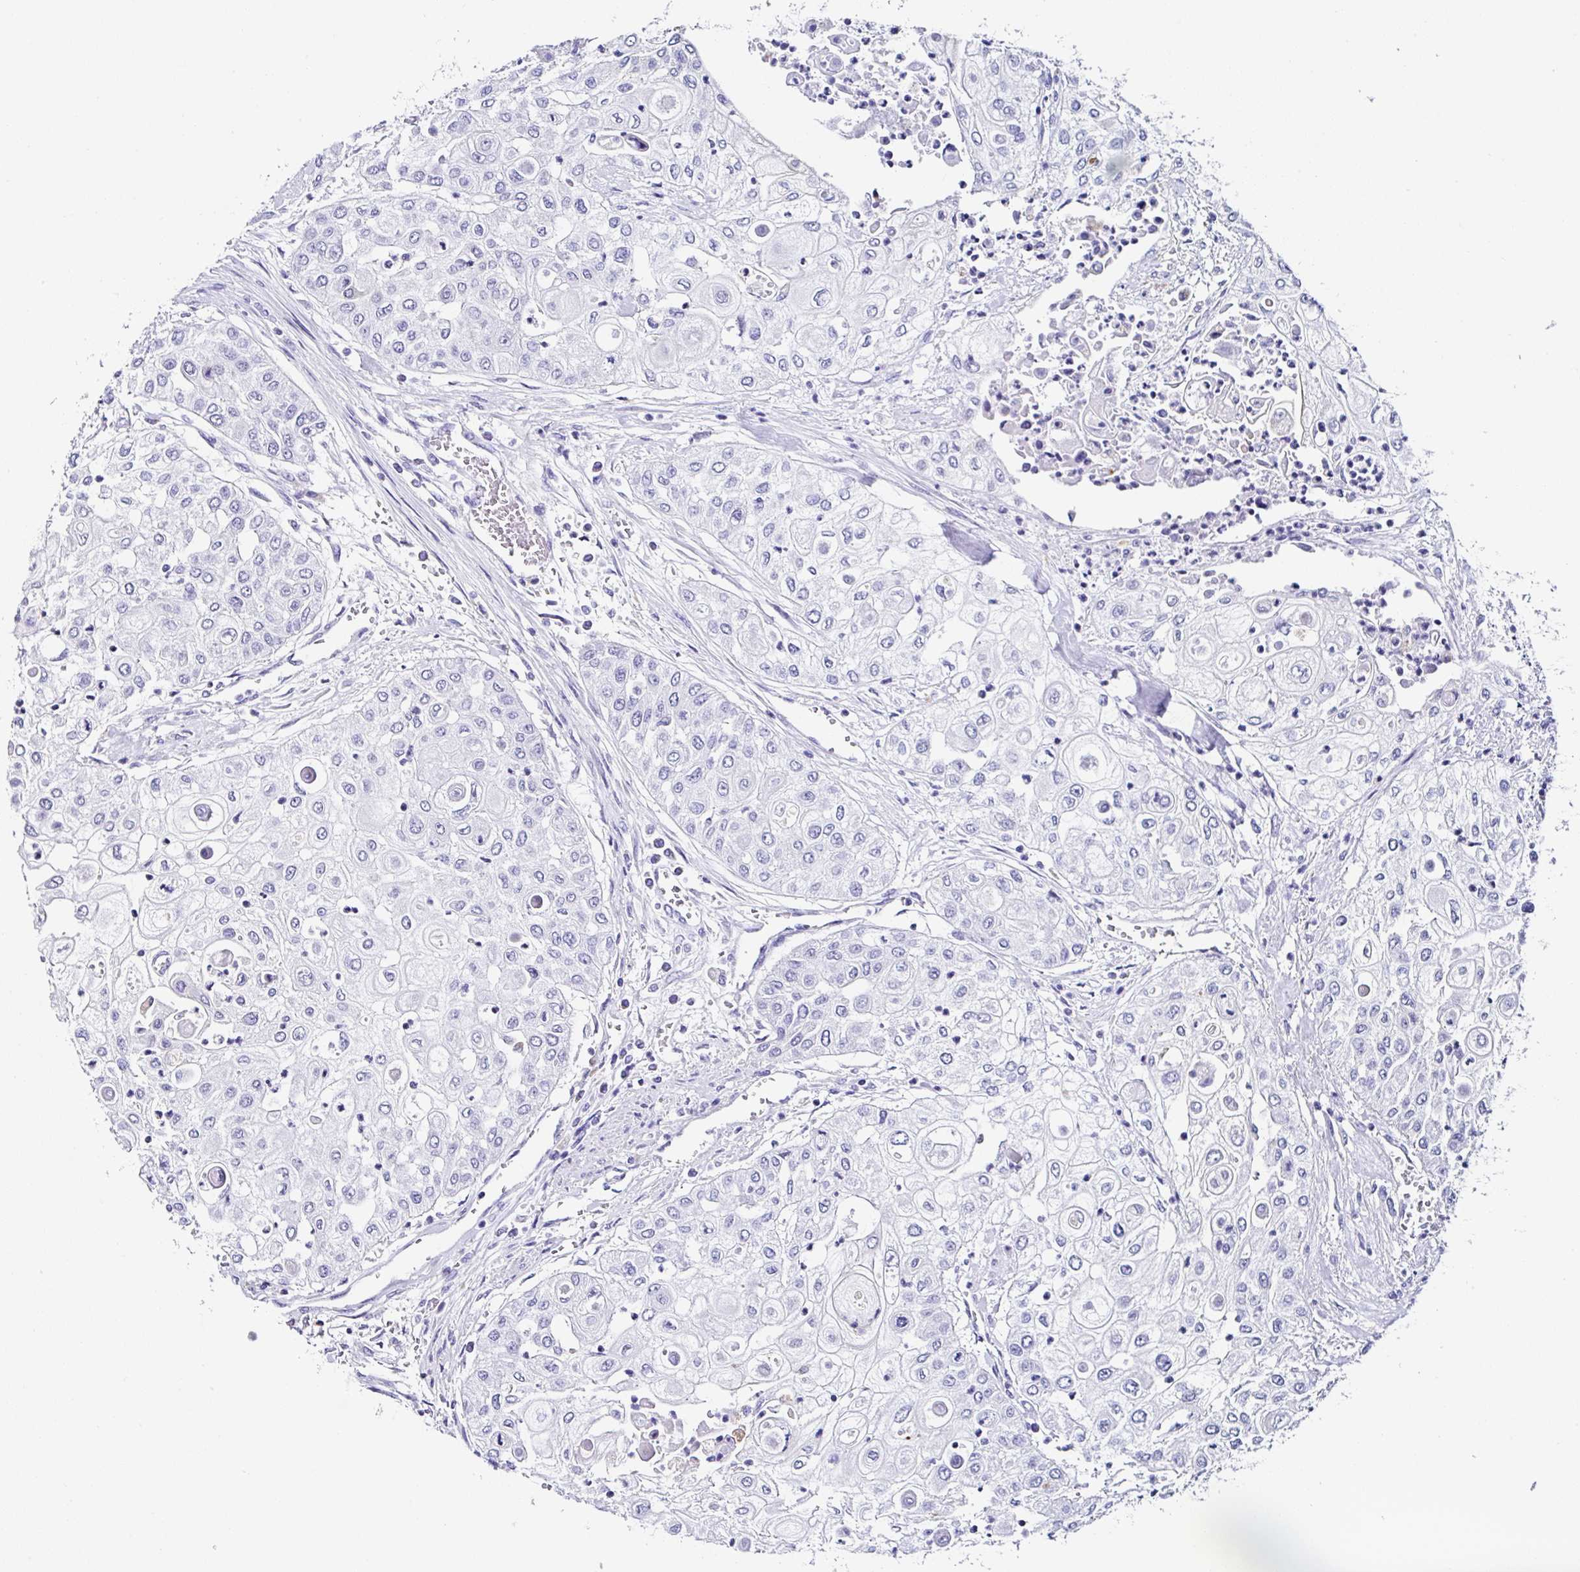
{"staining": {"intensity": "negative", "quantity": "none", "location": "none"}, "tissue": "urothelial cancer", "cell_type": "Tumor cells", "image_type": "cancer", "snomed": [{"axis": "morphology", "description": "Urothelial carcinoma, High grade"}, {"axis": "topography", "description": "Urinary bladder"}], "caption": "The IHC micrograph has no significant positivity in tumor cells of urothelial cancer tissue. (DAB immunohistochemistry visualized using brightfield microscopy, high magnification).", "gene": "TMPRSS11E", "patient": {"sex": "female", "age": 79}}